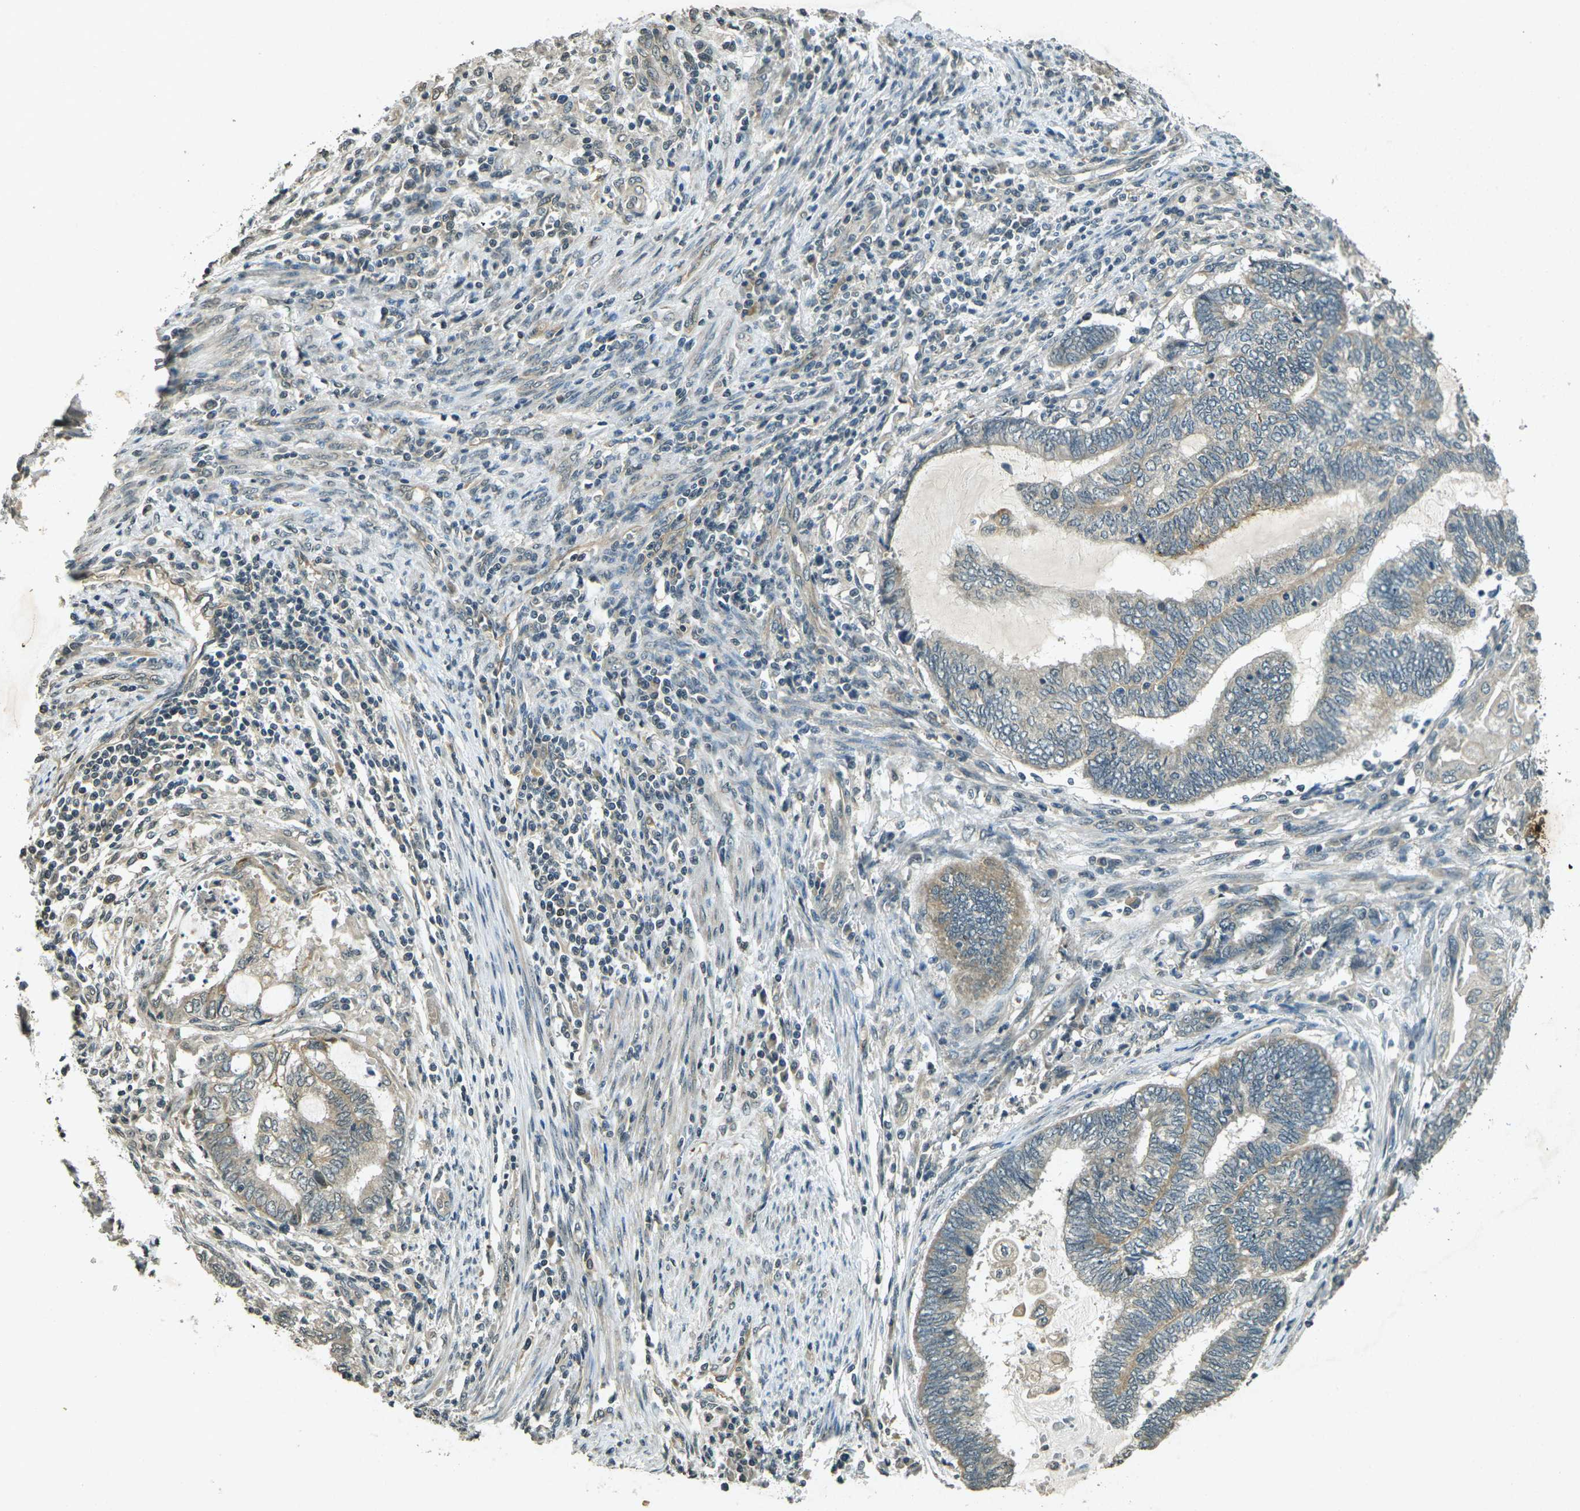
{"staining": {"intensity": "weak", "quantity": "25%-75%", "location": "cytoplasmic/membranous"}, "tissue": "endometrial cancer", "cell_type": "Tumor cells", "image_type": "cancer", "snomed": [{"axis": "morphology", "description": "Adenocarcinoma, NOS"}, {"axis": "topography", "description": "Uterus"}, {"axis": "topography", "description": "Endometrium"}], "caption": "This micrograph exhibits immunohistochemistry staining of endometrial cancer (adenocarcinoma), with low weak cytoplasmic/membranous expression in approximately 25%-75% of tumor cells.", "gene": "PDE2A", "patient": {"sex": "female", "age": 70}}